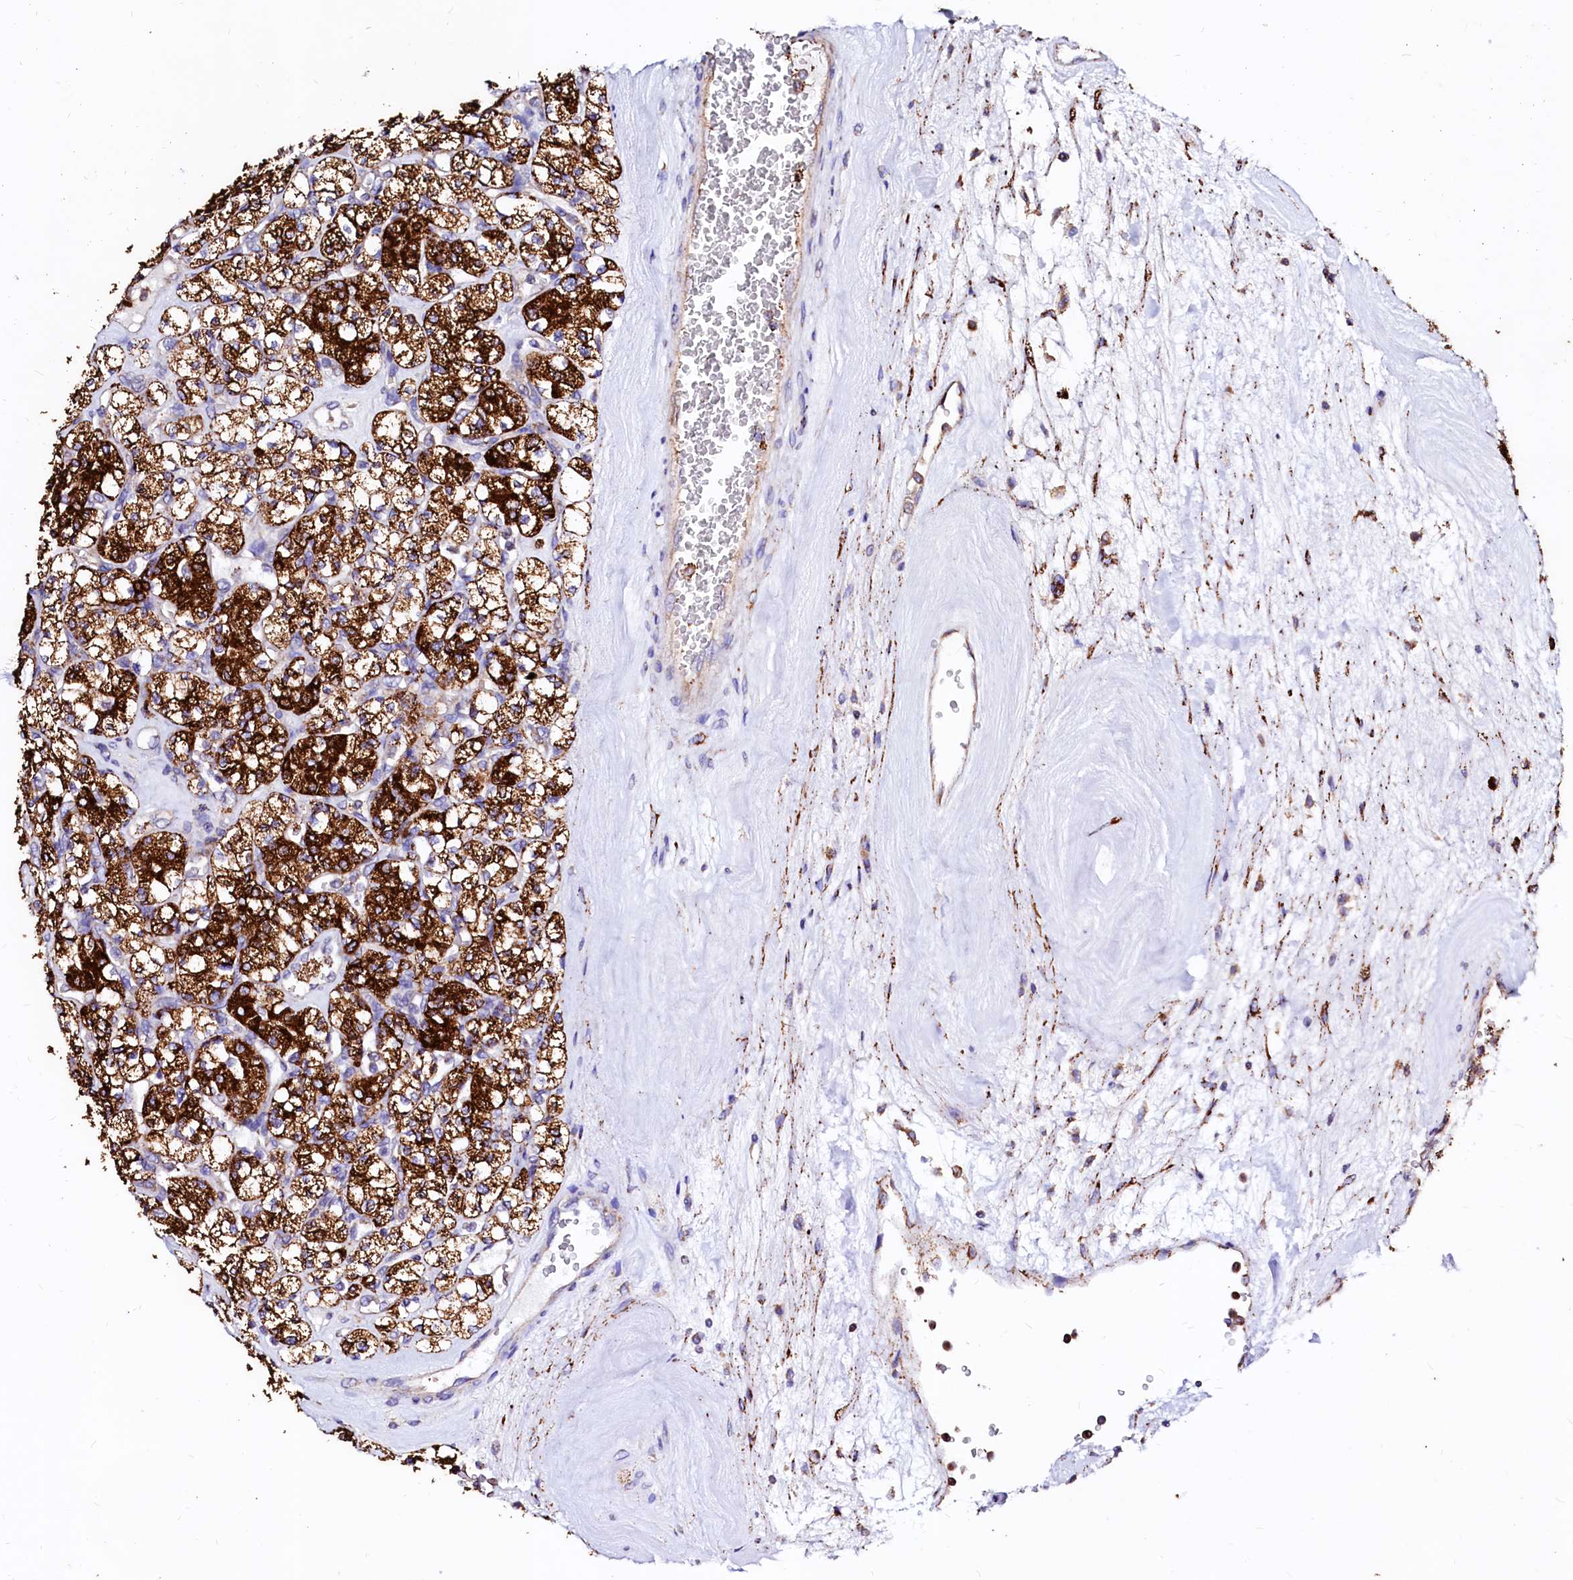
{"staining": {"intensity": "strong", "quantity": ">75%", "location": "cytoplasmic/membranous"}, "tissue": "renal cancer", "cell_type": "Tumor cells", "image_type": "cancer", "snomed": [{"axis": "morphology", "description": "Adenocarcinoma, NOS"}, {"axis": "topography", "description": "Kidney"}], "caption": "The image shows a brown stain indicating the presence of a protein in the cytoplasmic/membranous of tumor cells in adenocarcinoma (renal).", "gene": "MAOB", "patient": {"sex": "male", "age": 77}}